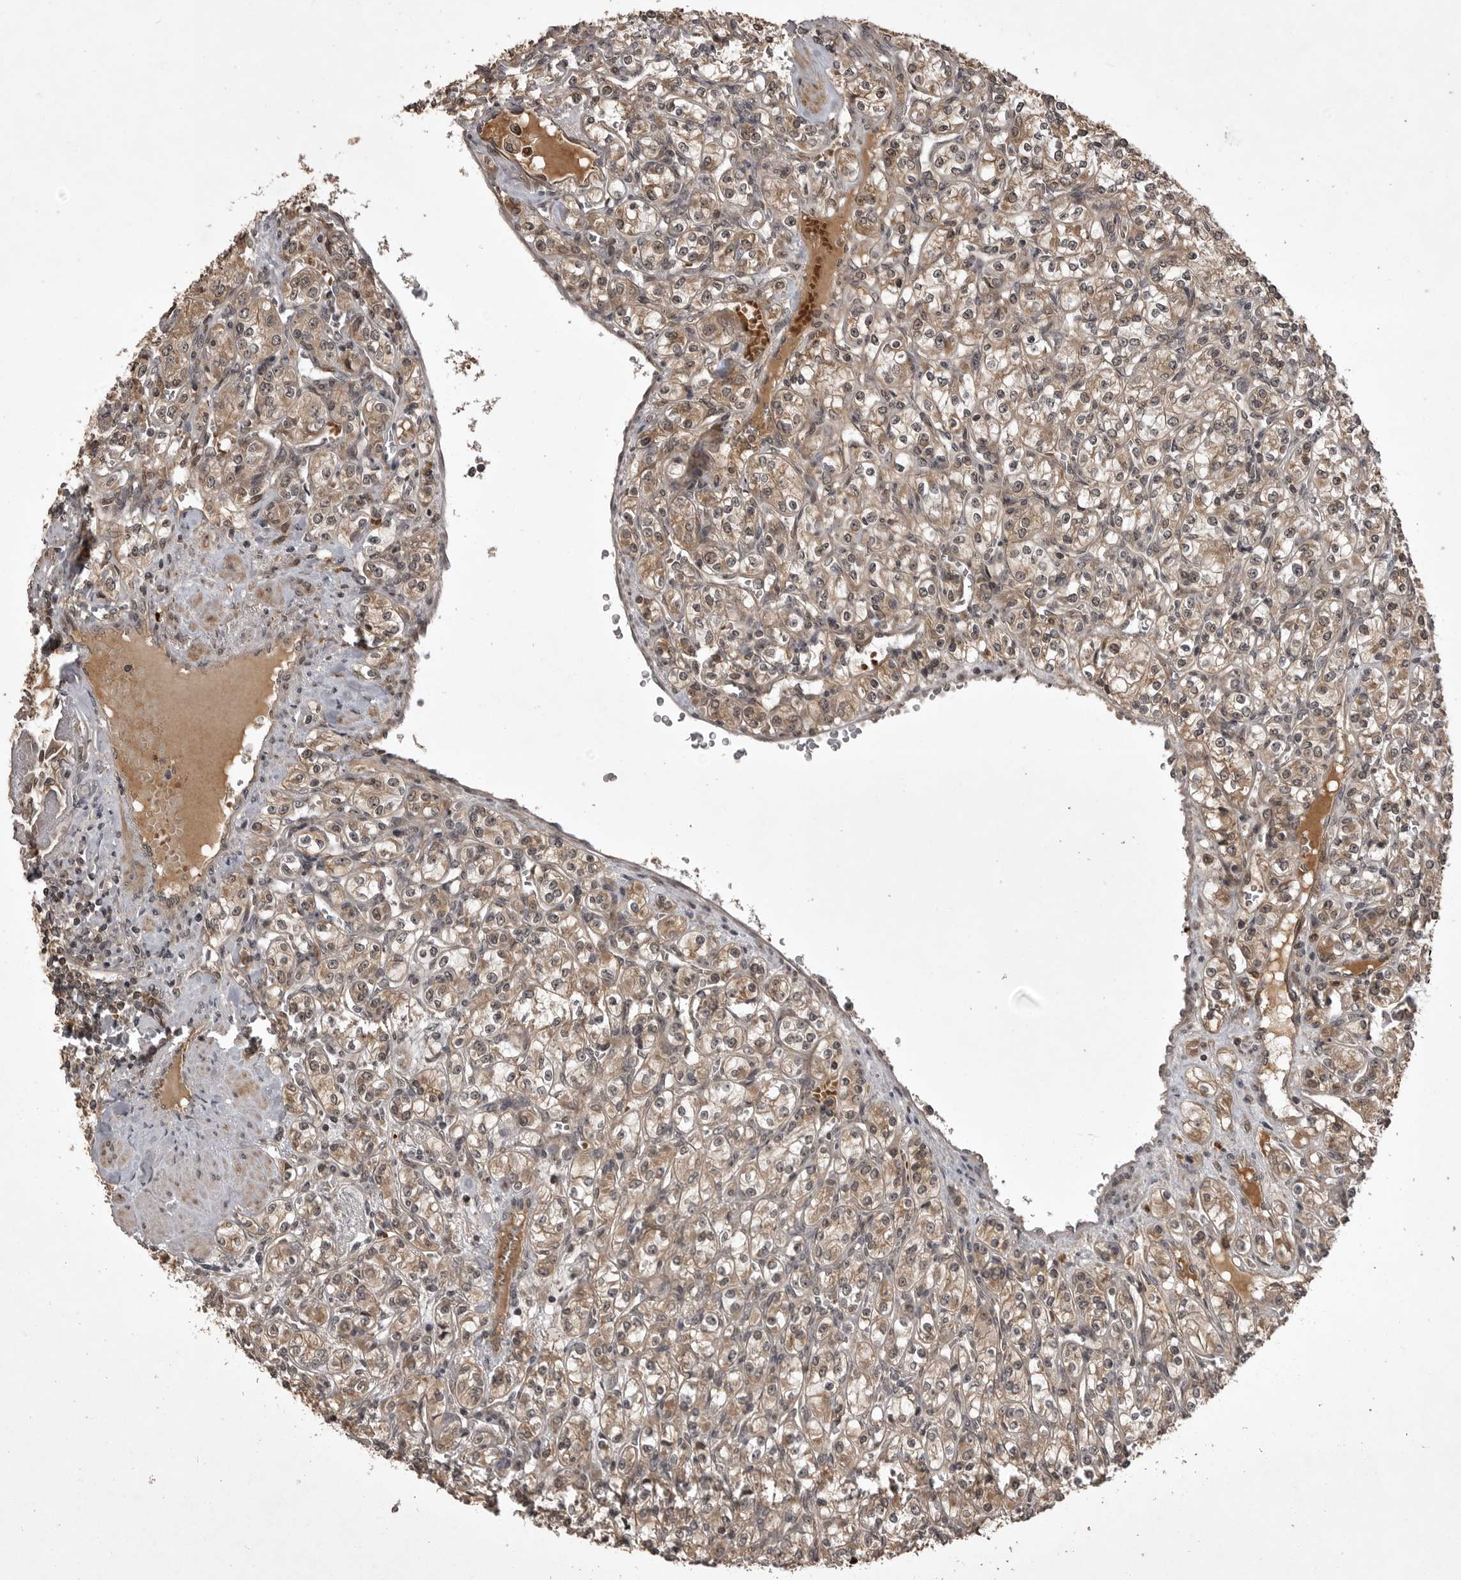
{"staining": {"intensity": "weak", "quantity": ">75%", "location": "cytoplasmic/membranous"}, "tissue": "renal cancer", "cell_type": "Tumor cells", "image_type": "cancer", "snomed": [{"axis": "morphology", "description": "Adenocarcinoma, NOS"}, {"axis": "topography", "description": "Kidney"}], "caption": "About >75% of tumor cells in renal cancer reveal weak cytoplasmic/membranous protein positivity as visualized by brown immunohistochemical staining.", "gene": "AKAP7", "patient": {"sex": "male", "age": 77}}